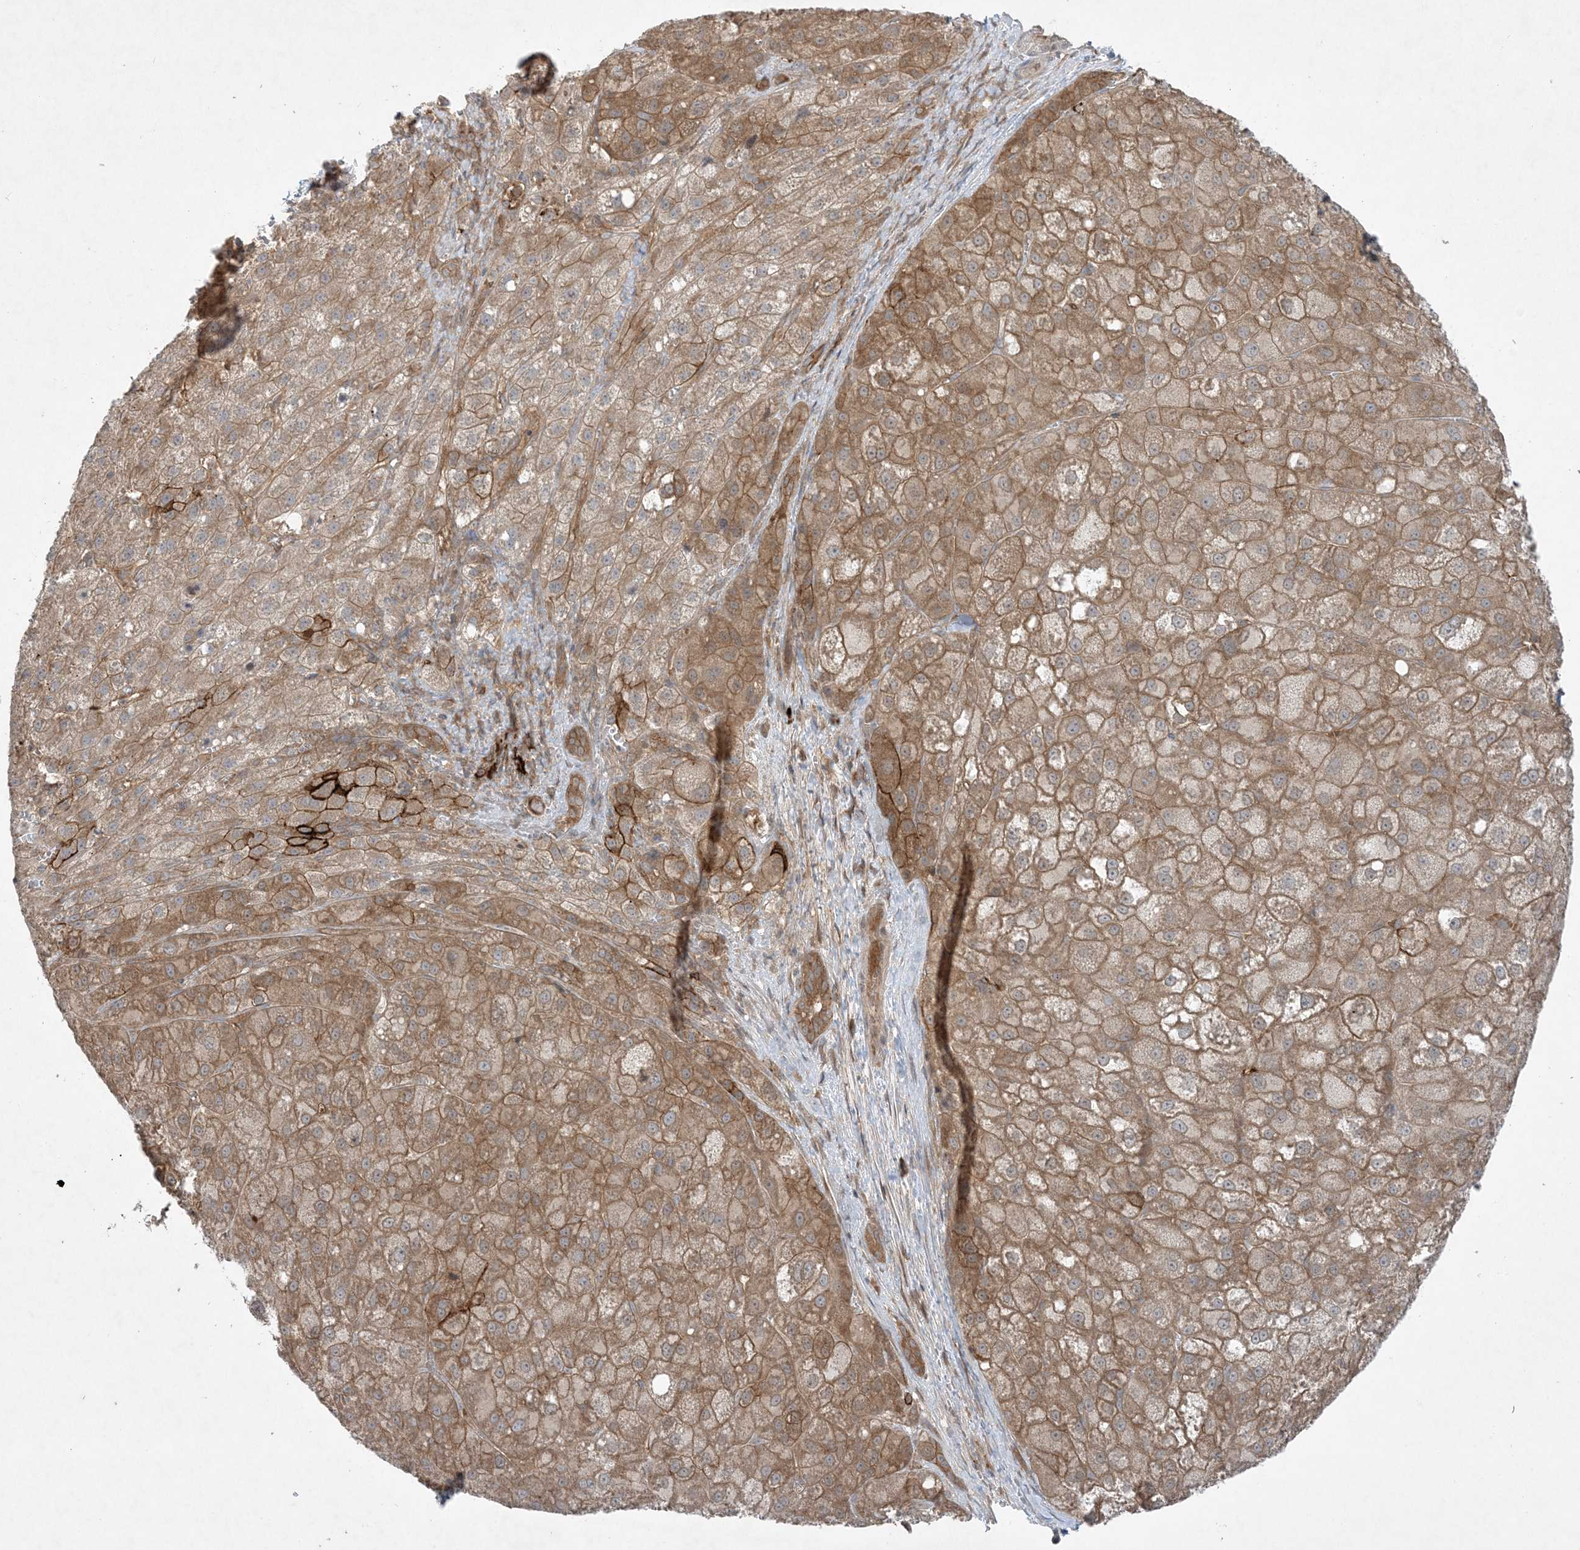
{"staining": {"intensity": "moderate", "quantity": ">75%", "location": "cytoplasmic/membranous"}, "tissue": "liver cancer", "cell_type": "Tumor cells", "image_type": "cancer", "snomed": [{"axis": "morphology", "description": "Carcinoma, Hepatocellular, NOS"}, {"axis": "topography", "description": "Liver"}], "caption": "Hepatocellular carcinoma (liver) tissue exhibits moderate cytoplasmic/membranous staining in approximately >75% of tumor cells, visualized by immunohistochemistry.", "gene": "STAM2", "patient": {"sex": "male", "age": 57}}